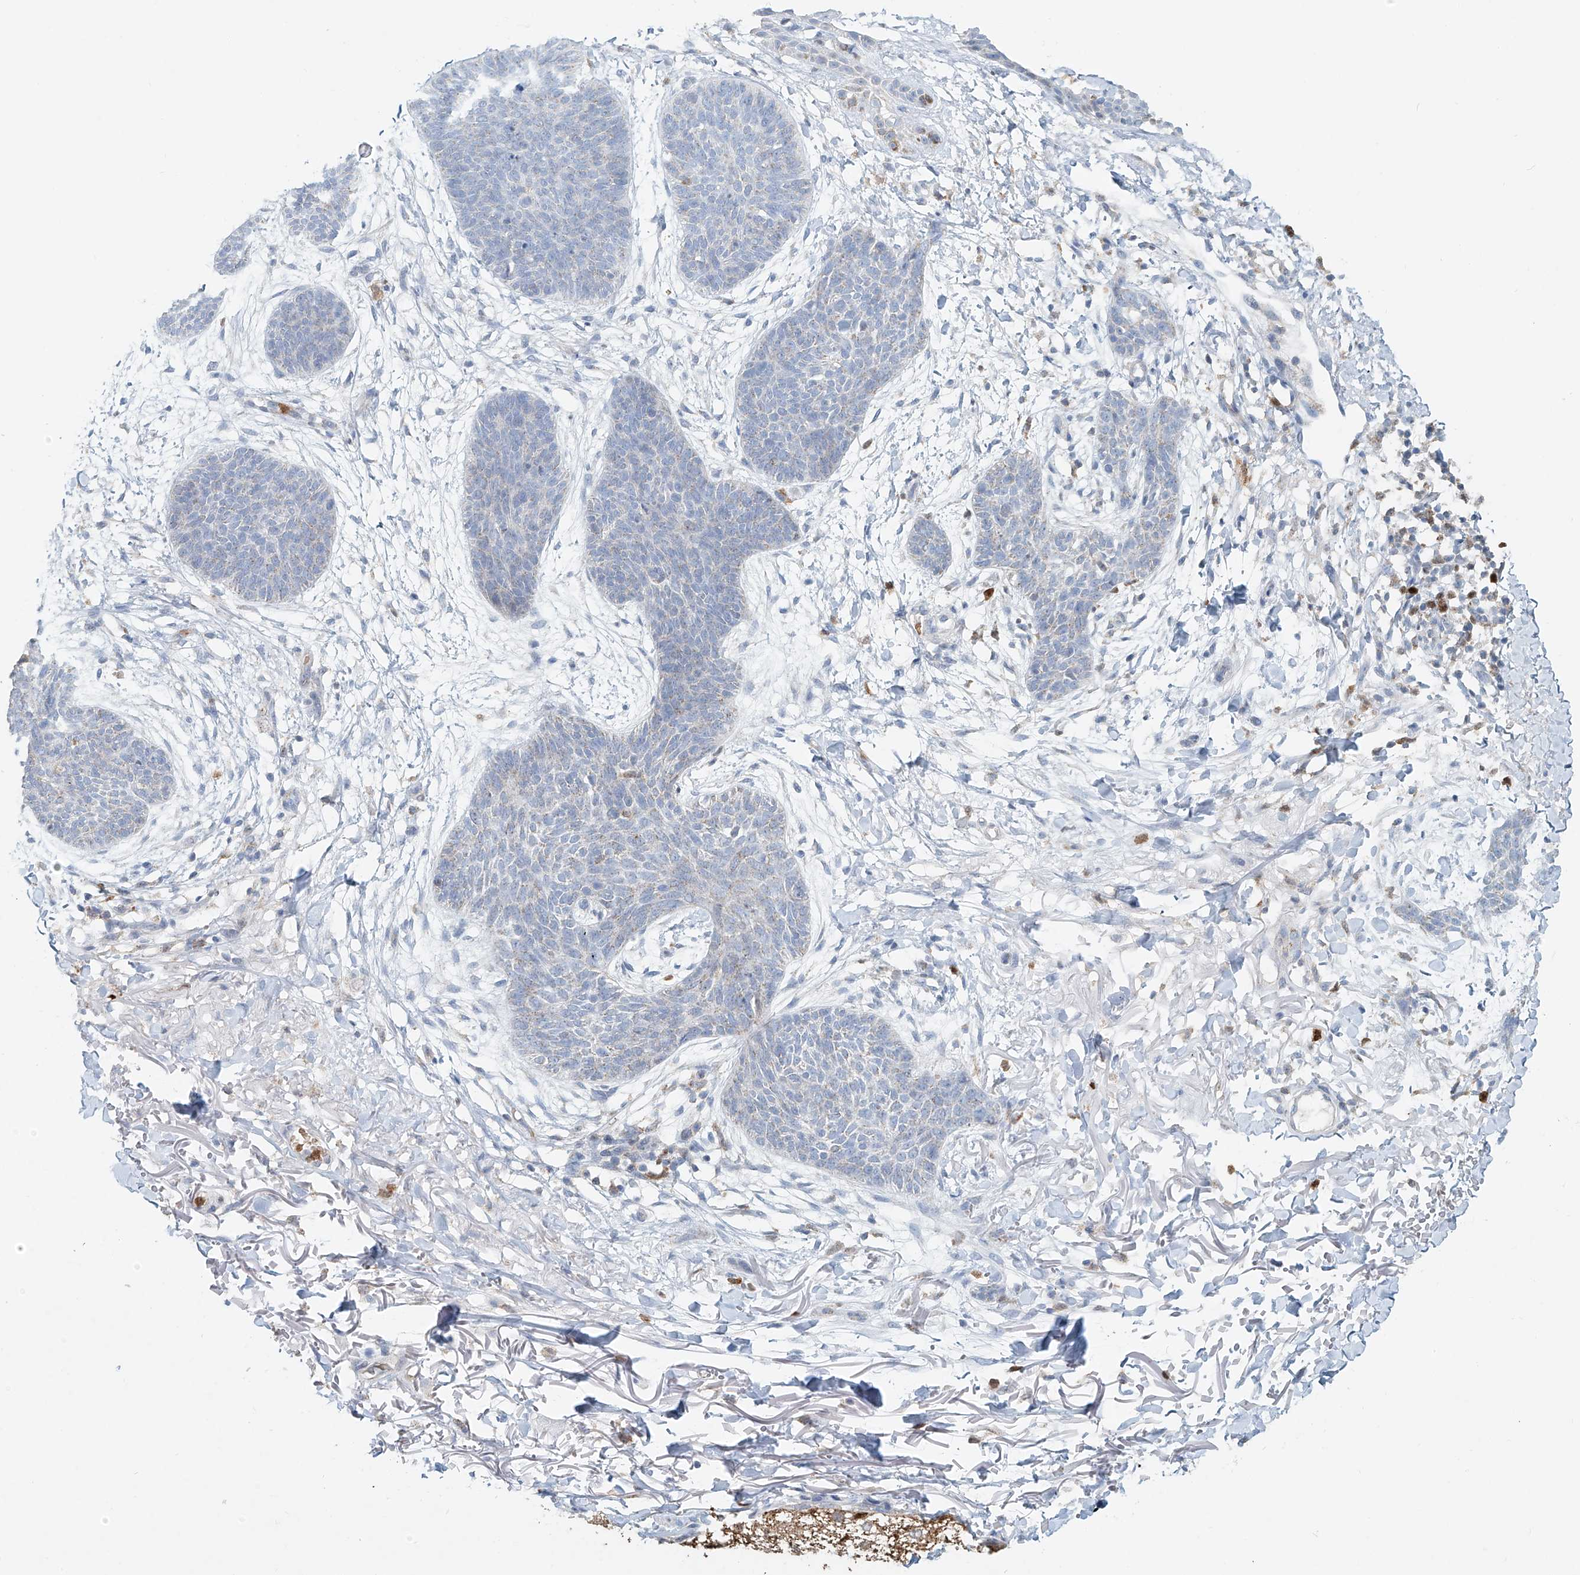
{"staining": {"intensity": "weak", "quantity": "<25%", "location": "cytoplasmic/membranous"}, "tissue": "skin cancer", "cell_type": "Tumor cells", "image_type": "cancer", "snomed": [{"axis": "morphology", "description": "Basal cell carcinoma"}, {"axis": "topography", "description": "Skin"}], "caption": "A high-resolution histopathology image shows immunohistochemistry (IHC) staining of basal cell carcinoma (skin), which displays no significant staining in tumor cells.", "gene": "PTPRA", "patient": {"sex": "male", "age": 85}}